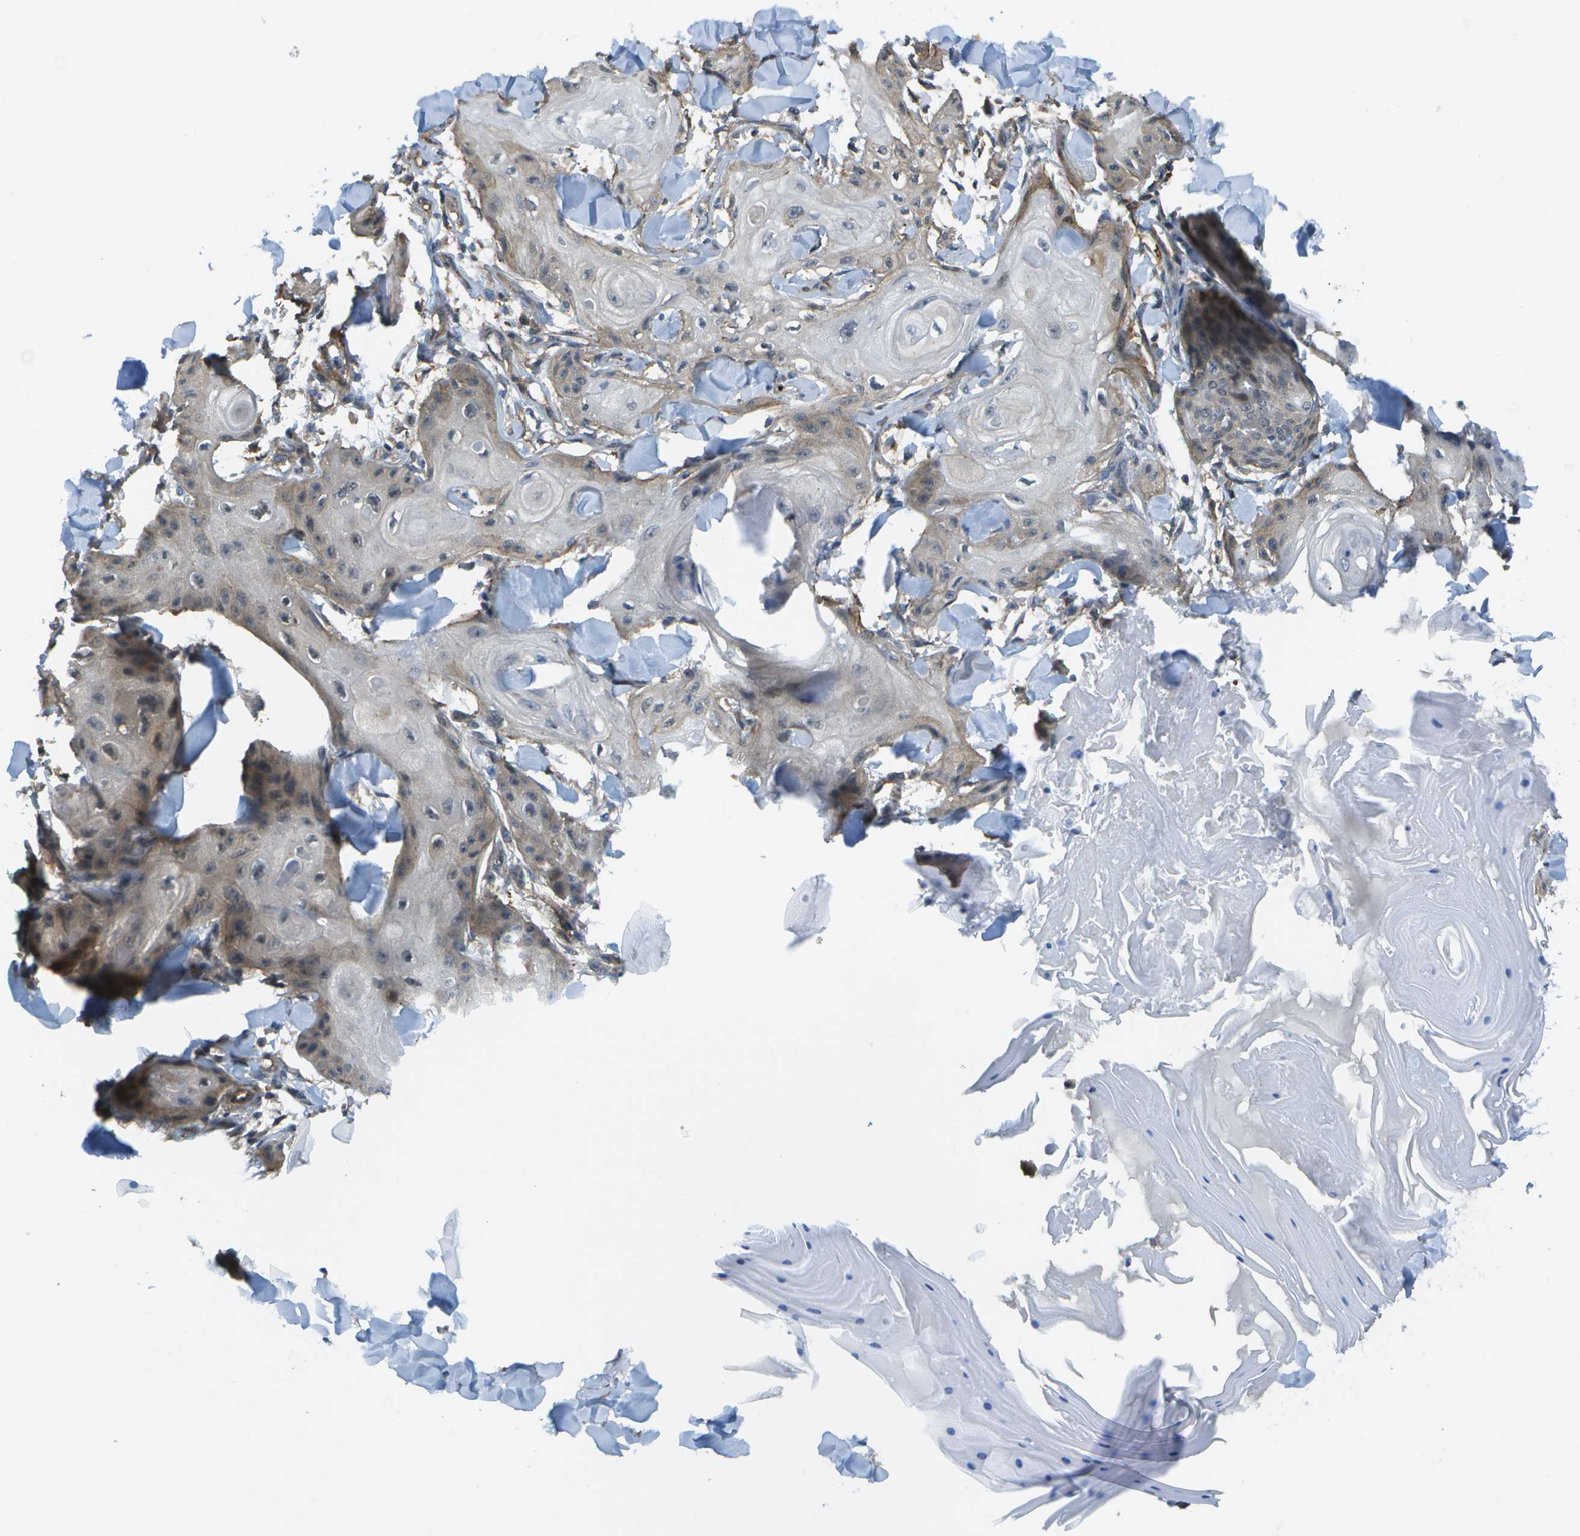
{"staining": {"intensity": "weak", "quantity": "<25%", "location": "cytoplasmic/membranous"}, "tissue": "skin cancer", "cell_type": "Tumor cells", "image_type": "cancer", "snomed": [{"axis": "morphology", "description": "Squamous cell carcinoma, NOS"}, {"axis": "topography", "description": "Skin"}], "caption": "Skin cancer (squamous cell carcinoma) was stained to show a protein in brown. There is no significant positivity in tumor cells. (DAB immunohistochemistry (IHC) visualized using brightfield microscopy, high magnification).", "gene": "KIAA0040", "patient": {"sex": "male", "age": 74}}